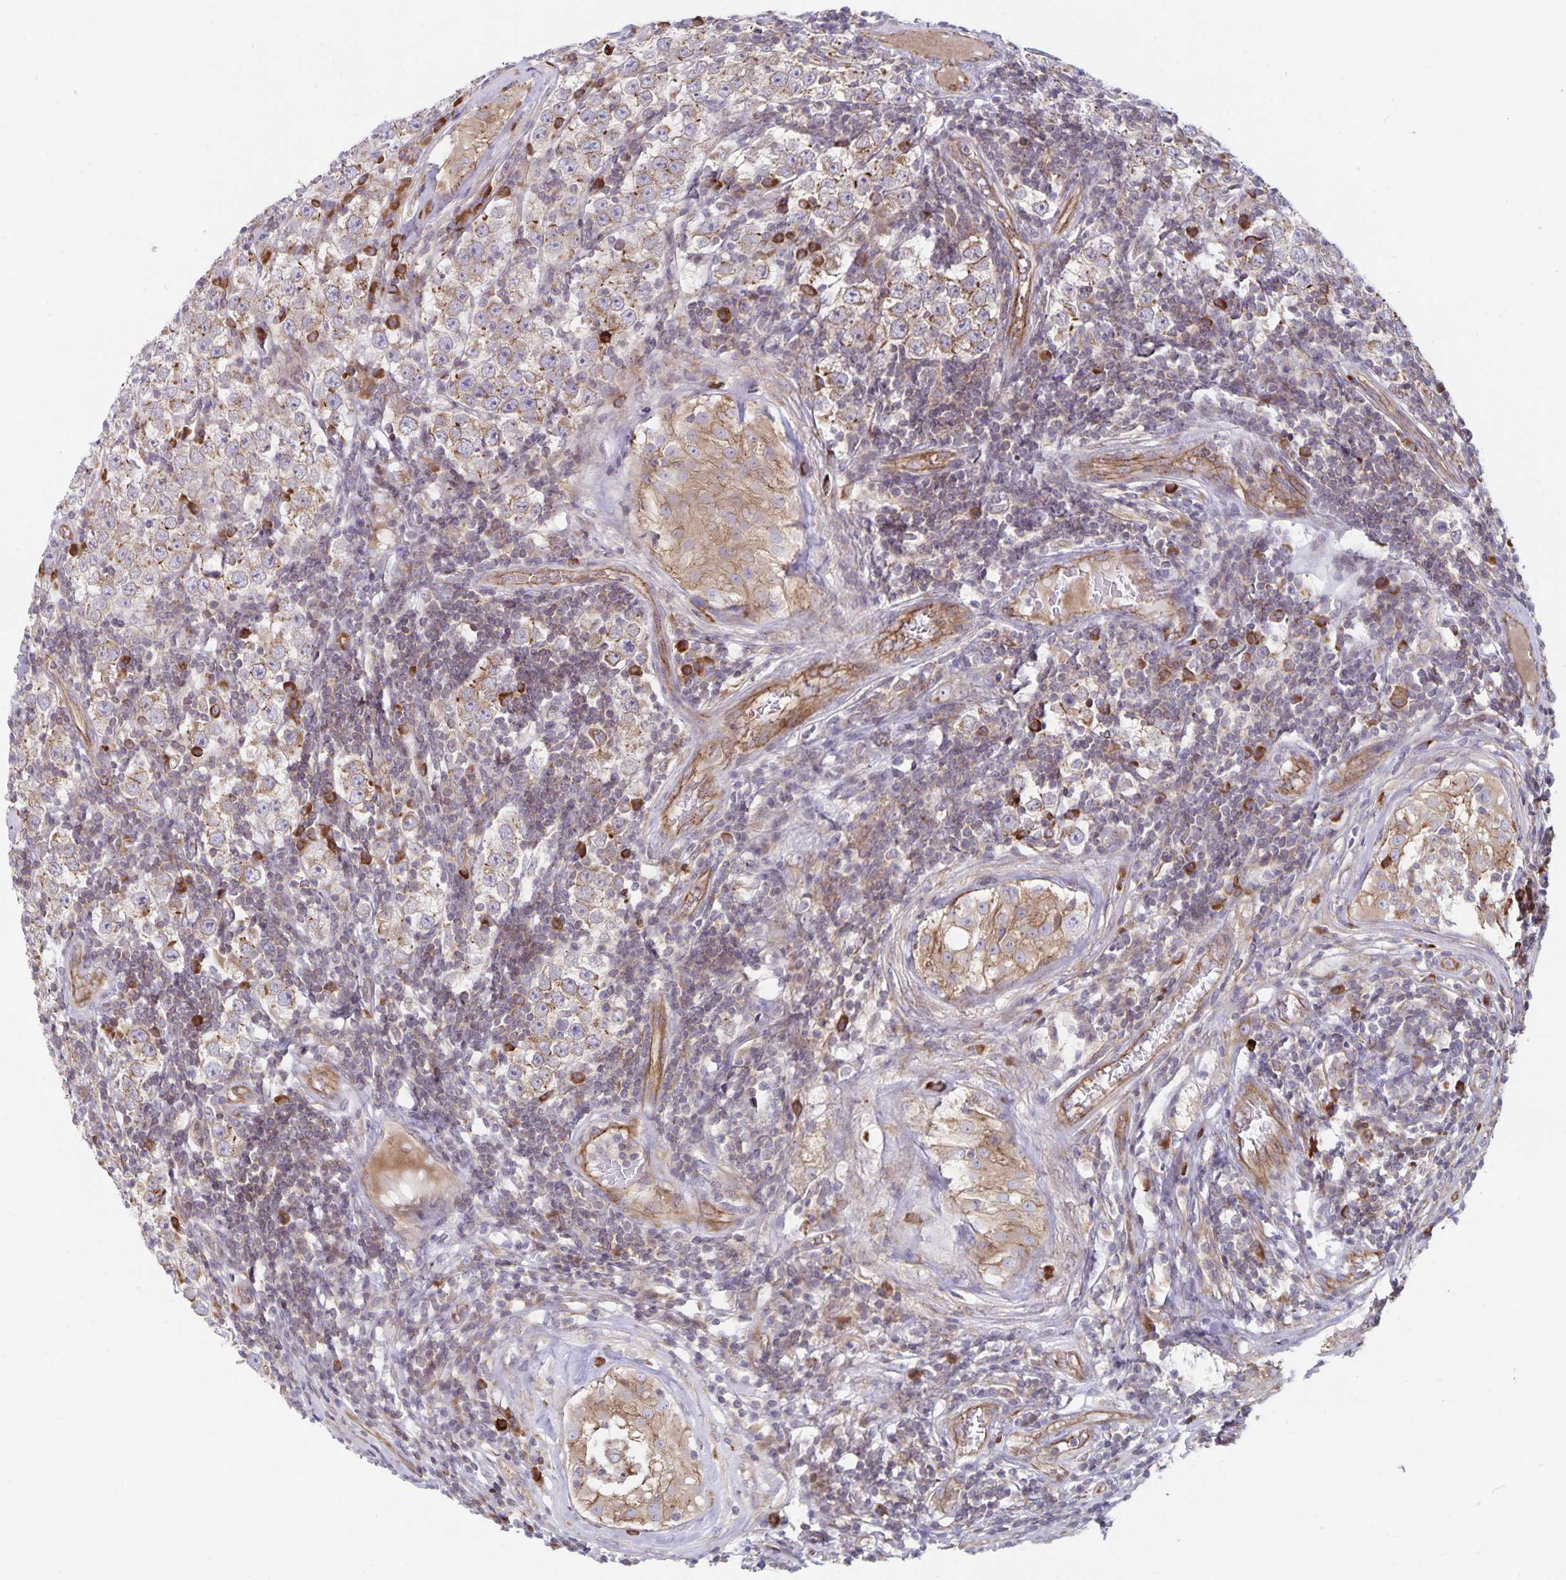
{"staining": {"intensity": "moderate", "quantity": ">75%", "location": "cytoplasmic/membranous"}, "tissue": "urothelial cancer", "cell_type": "Tumor cells", "image_type": "cancer", "snomed": [{"axis": "morphology", "description": "Normal tissue, NOS"}, {"axis": "morphology", "description": "Urothelial carcinoma, High grade"}, {"axis": "morphology", "description": "Seminoma, NOS"}, {"axis": "morphology", "description": "Carcinoma, Embryonal, NOS"}, {"axis": "topography", "description": "Urinary bladder"}, {"axis": "topography", "description": "Testis"}], "caption": "DAB immunohistochemical staining of human seminoma exhibits moderate cytoplasmic/membranous protein staining in about >75% of tumor cells.", "gene": "SEC62", "patient": {"sex": "male", "age": 41}}